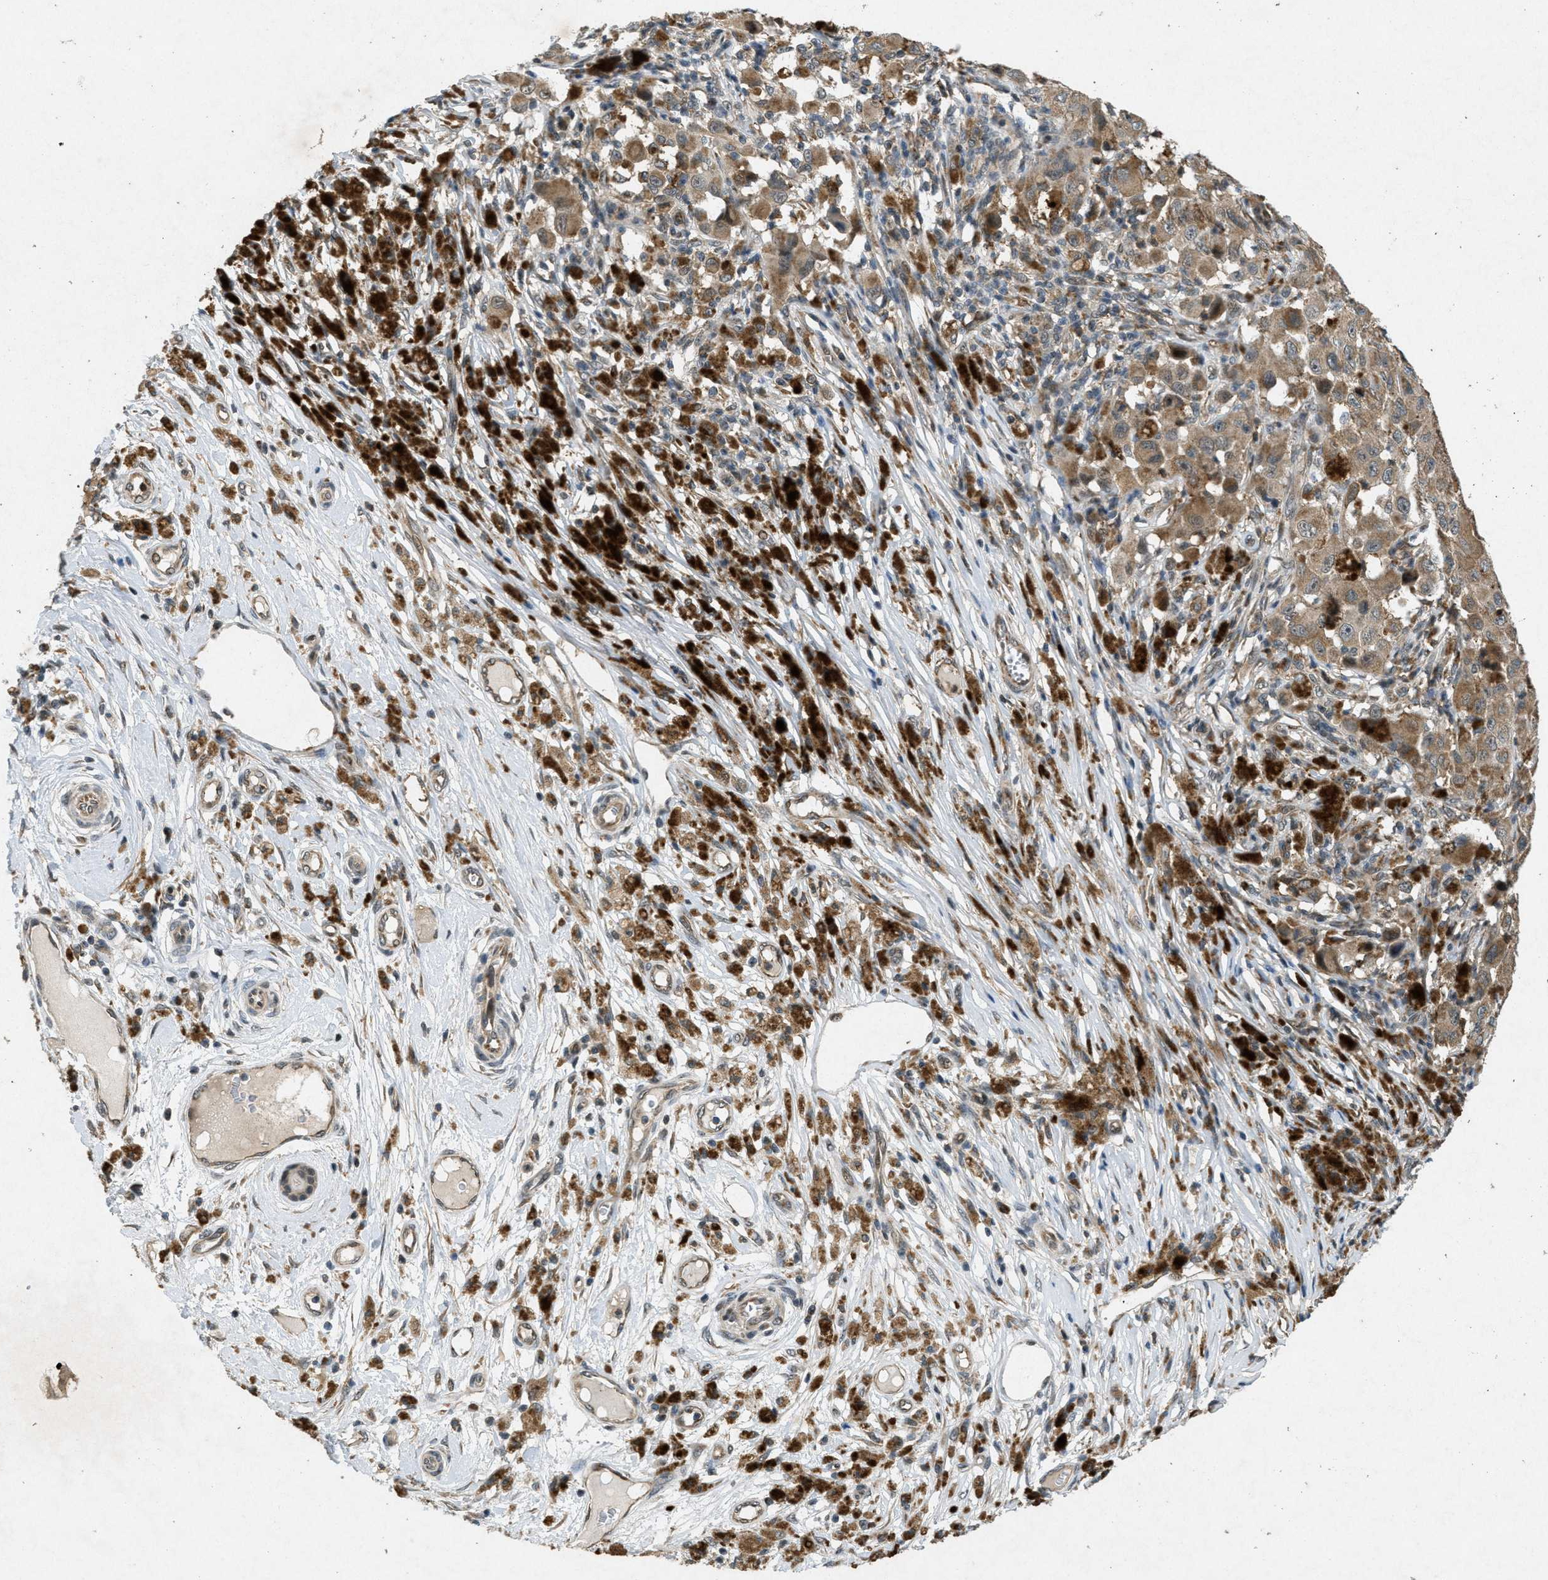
{"staining": {"intensity": "moderate", "quantity": ">75%", "location": "cytoplasmic/membranous"}, "tissue": "melanoma", "cell_type": "Tumor cells", "image_type": "cancer", "snomed": [{"axis": "morphology", "description": "Malignant melanoma, NOS"}, {"axis": "topography", "description": "Skin"}], "caption": "The immunohistochemical stain highlights moderate cytoplasmic/membranous positivity in tumor cells of malignant melanoma tissue.", "gene": "PPP1R15A", "patient": {"sex": "male", "age": 96}}